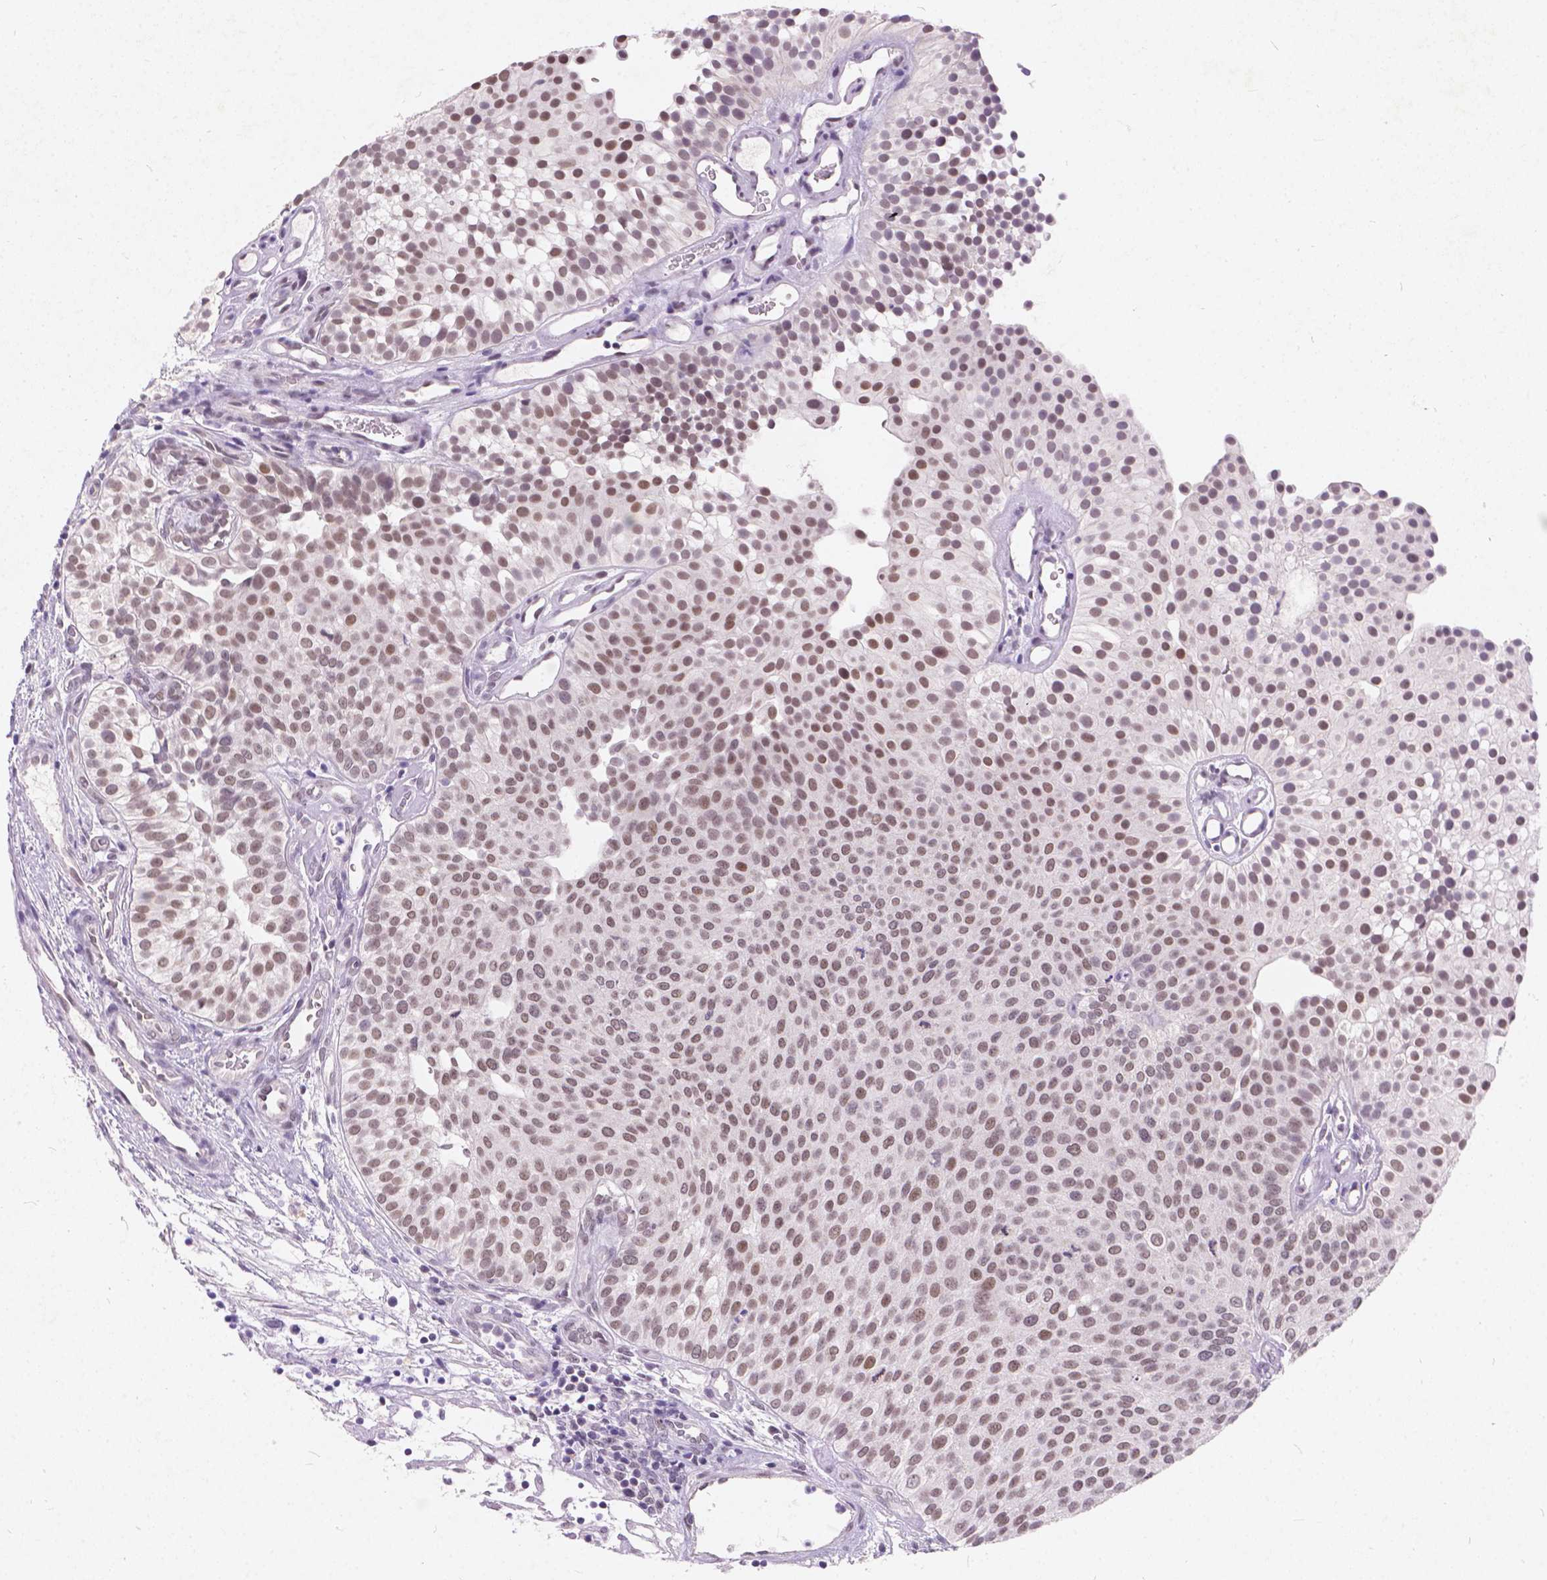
{"staining": {"intensity": "moderate", "quantity": "<25%", "location": "nuclear"}, "tissue": "urothelial cancer", "cell_type": "Tumor cells", "image_type": "cancer", "snomed": [{"axis": "morphology", "description": "Urothelial carcinoma, Low grade"}, {"axis": "topography", "description": "Urinary bladder"}], "caption": "Urothelial cancer stained with a protein marker shows moderate staining in tumor cells.", "gene": "FAM53A", "patient": {"sex": "female", "age": 87}}